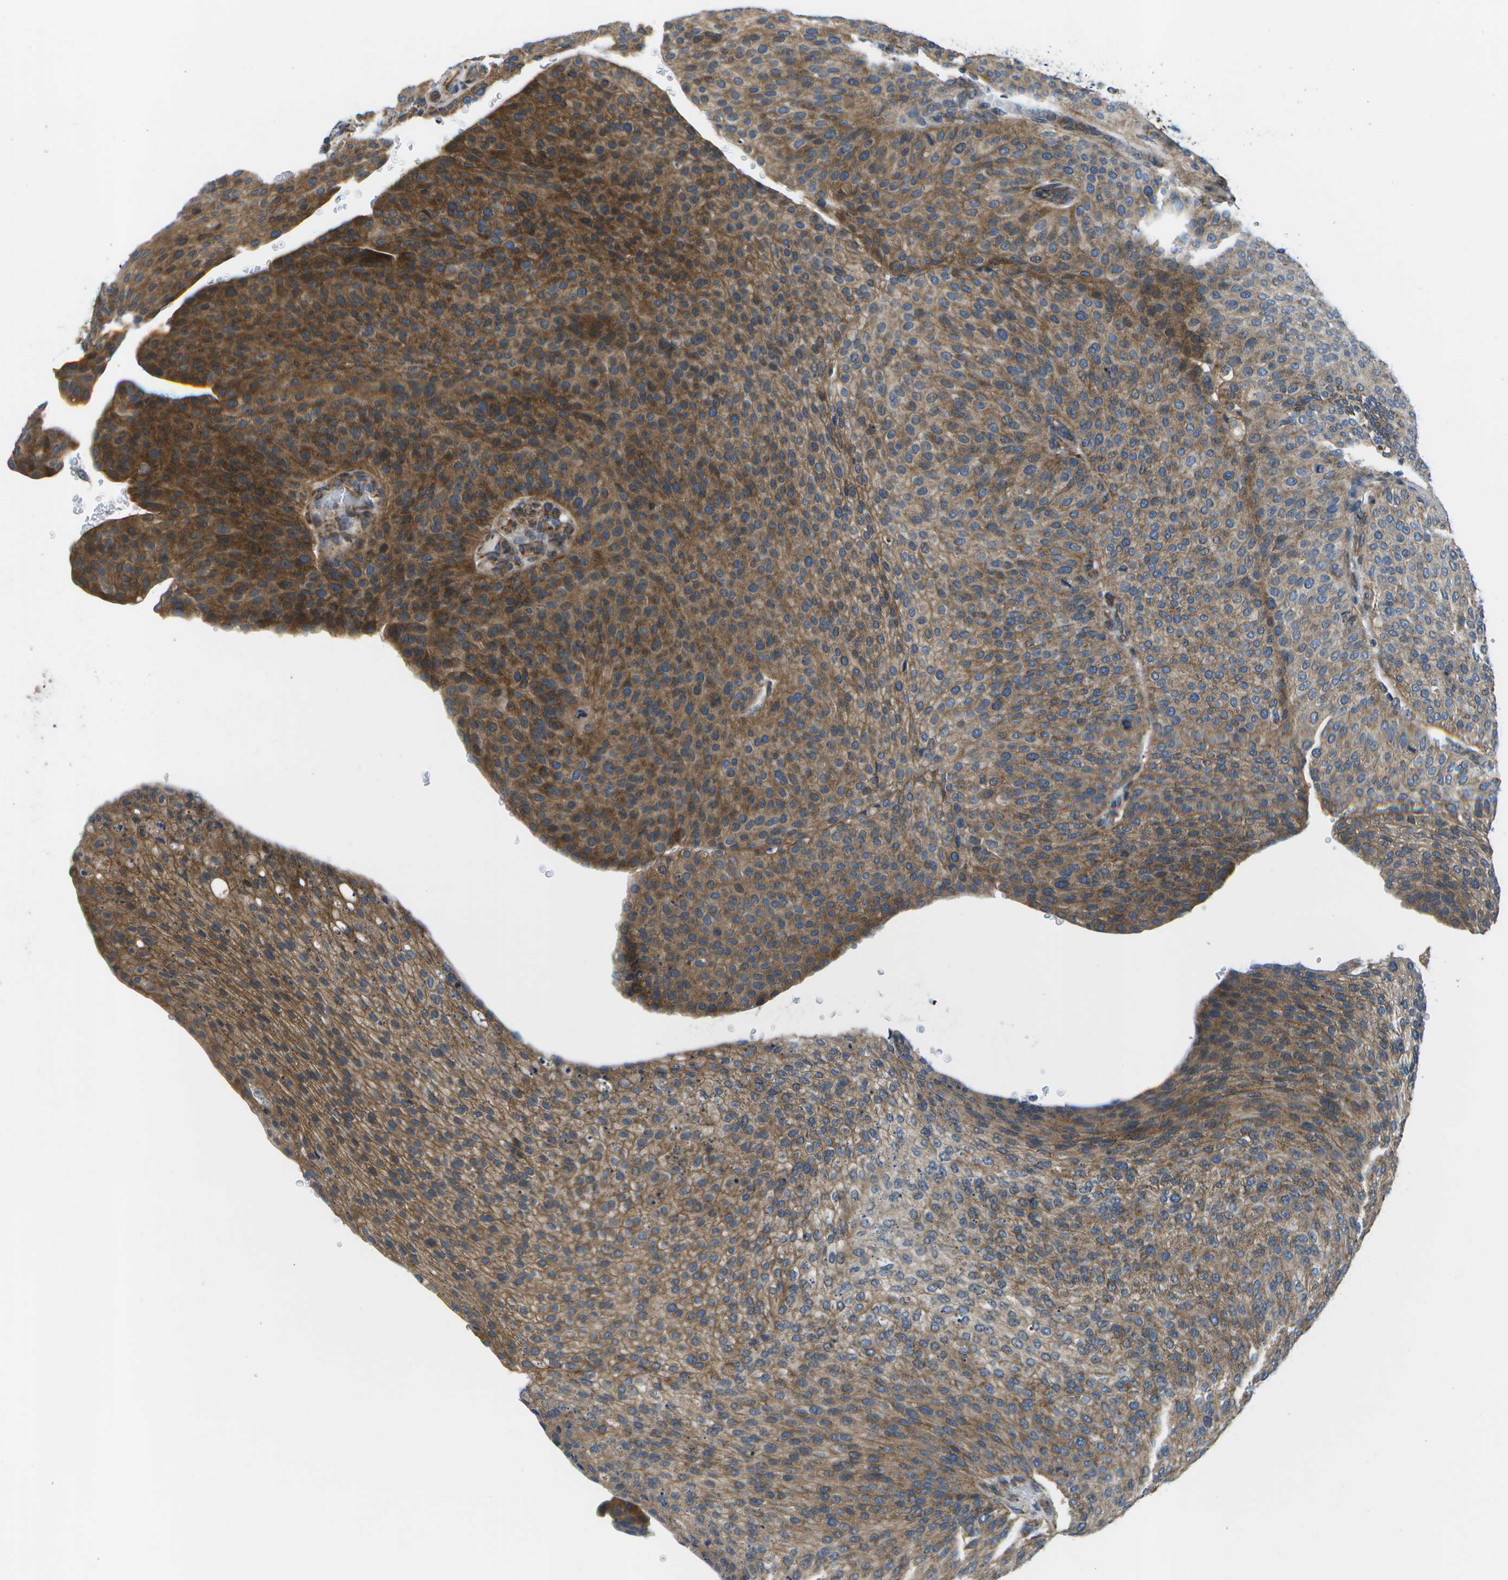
{"staining": {"intensity": "moderate", "quantity": ">75%", "location": "cytoplasmic/membranous"}, "tissue": "urothelial cancer", "cell_type": "Tumor cells", "image_type": "cancer", "snomed": [{"axis": "morphology", "description": "Urothelial carcinoma, Low grade"}, {"axis": "topography", "description": "Smooth muscle"}, {"axis": "topography", "description": "Urinary bladder"}], "caption": "Immunohistochemistry of urothelial carcinoma (low-grade) exhibits medium levels of moderate cytoplasmic/membranous expression in about >75% of tumor cells. Nuclei are stained in blue.", "gene": "MVK", "patient": {"sex": "male", "age": 60}}